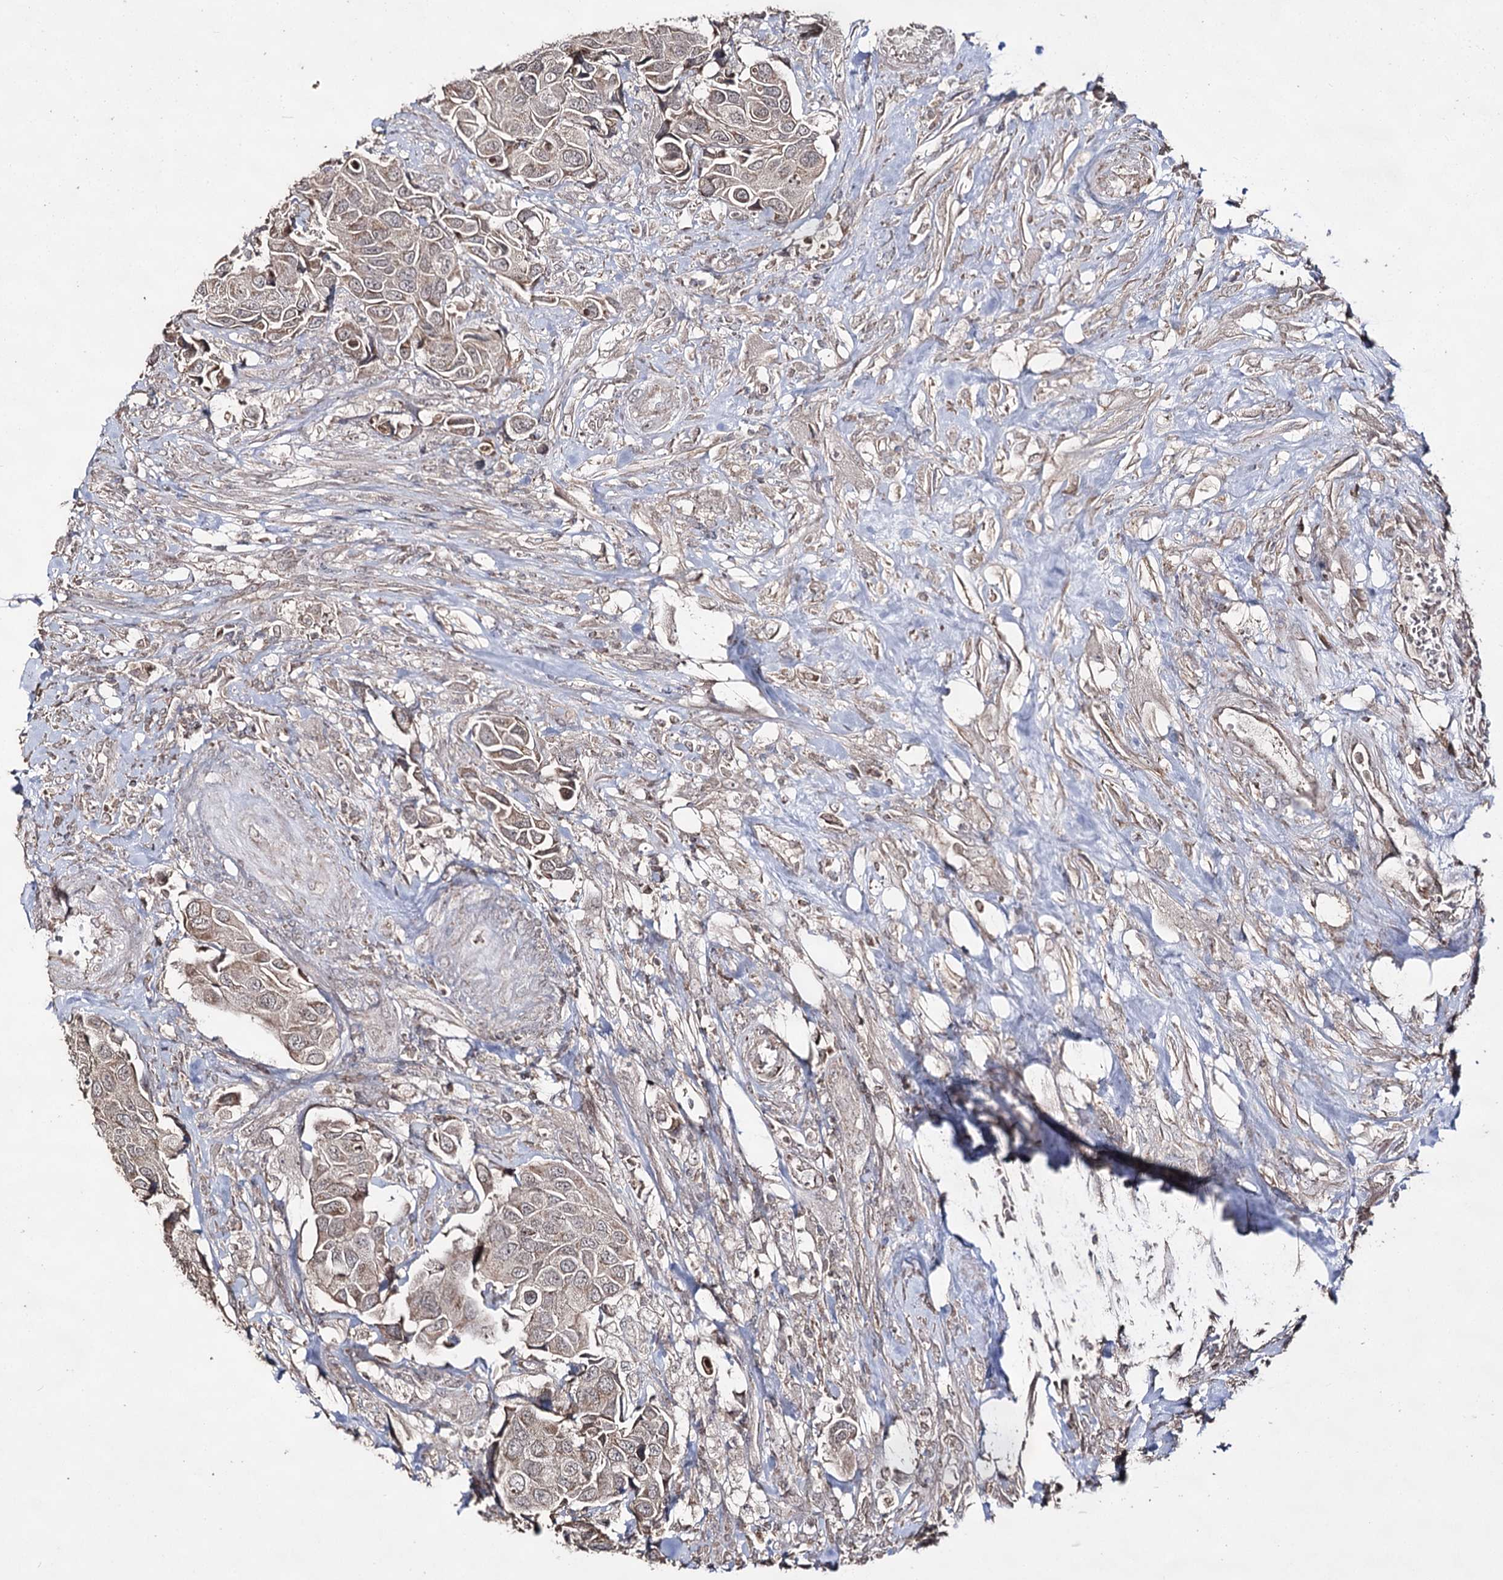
{"staining": {"intensity": "moderate", "quantity": "25%-75%", "location": "cytoplasmic/membranous"}, "tissue": "urothelial cancer", "cell_type": "Tumor cells", "image_type": "cancer", "snomed": [{"axis": "morphology", "description": "Urothelial carcinoma, High grade"}, {"axis": "topography", "description": "Urinary bladder"}], "caption": "The micrograph exhibits a brown stain indicating the presence of a protein in the cytoplasmic/membranous of tumor cells in urothelial carcinoma (high-grade).", "gene": "ACTR6", "patient": {"sex": "male", "age": 74}}